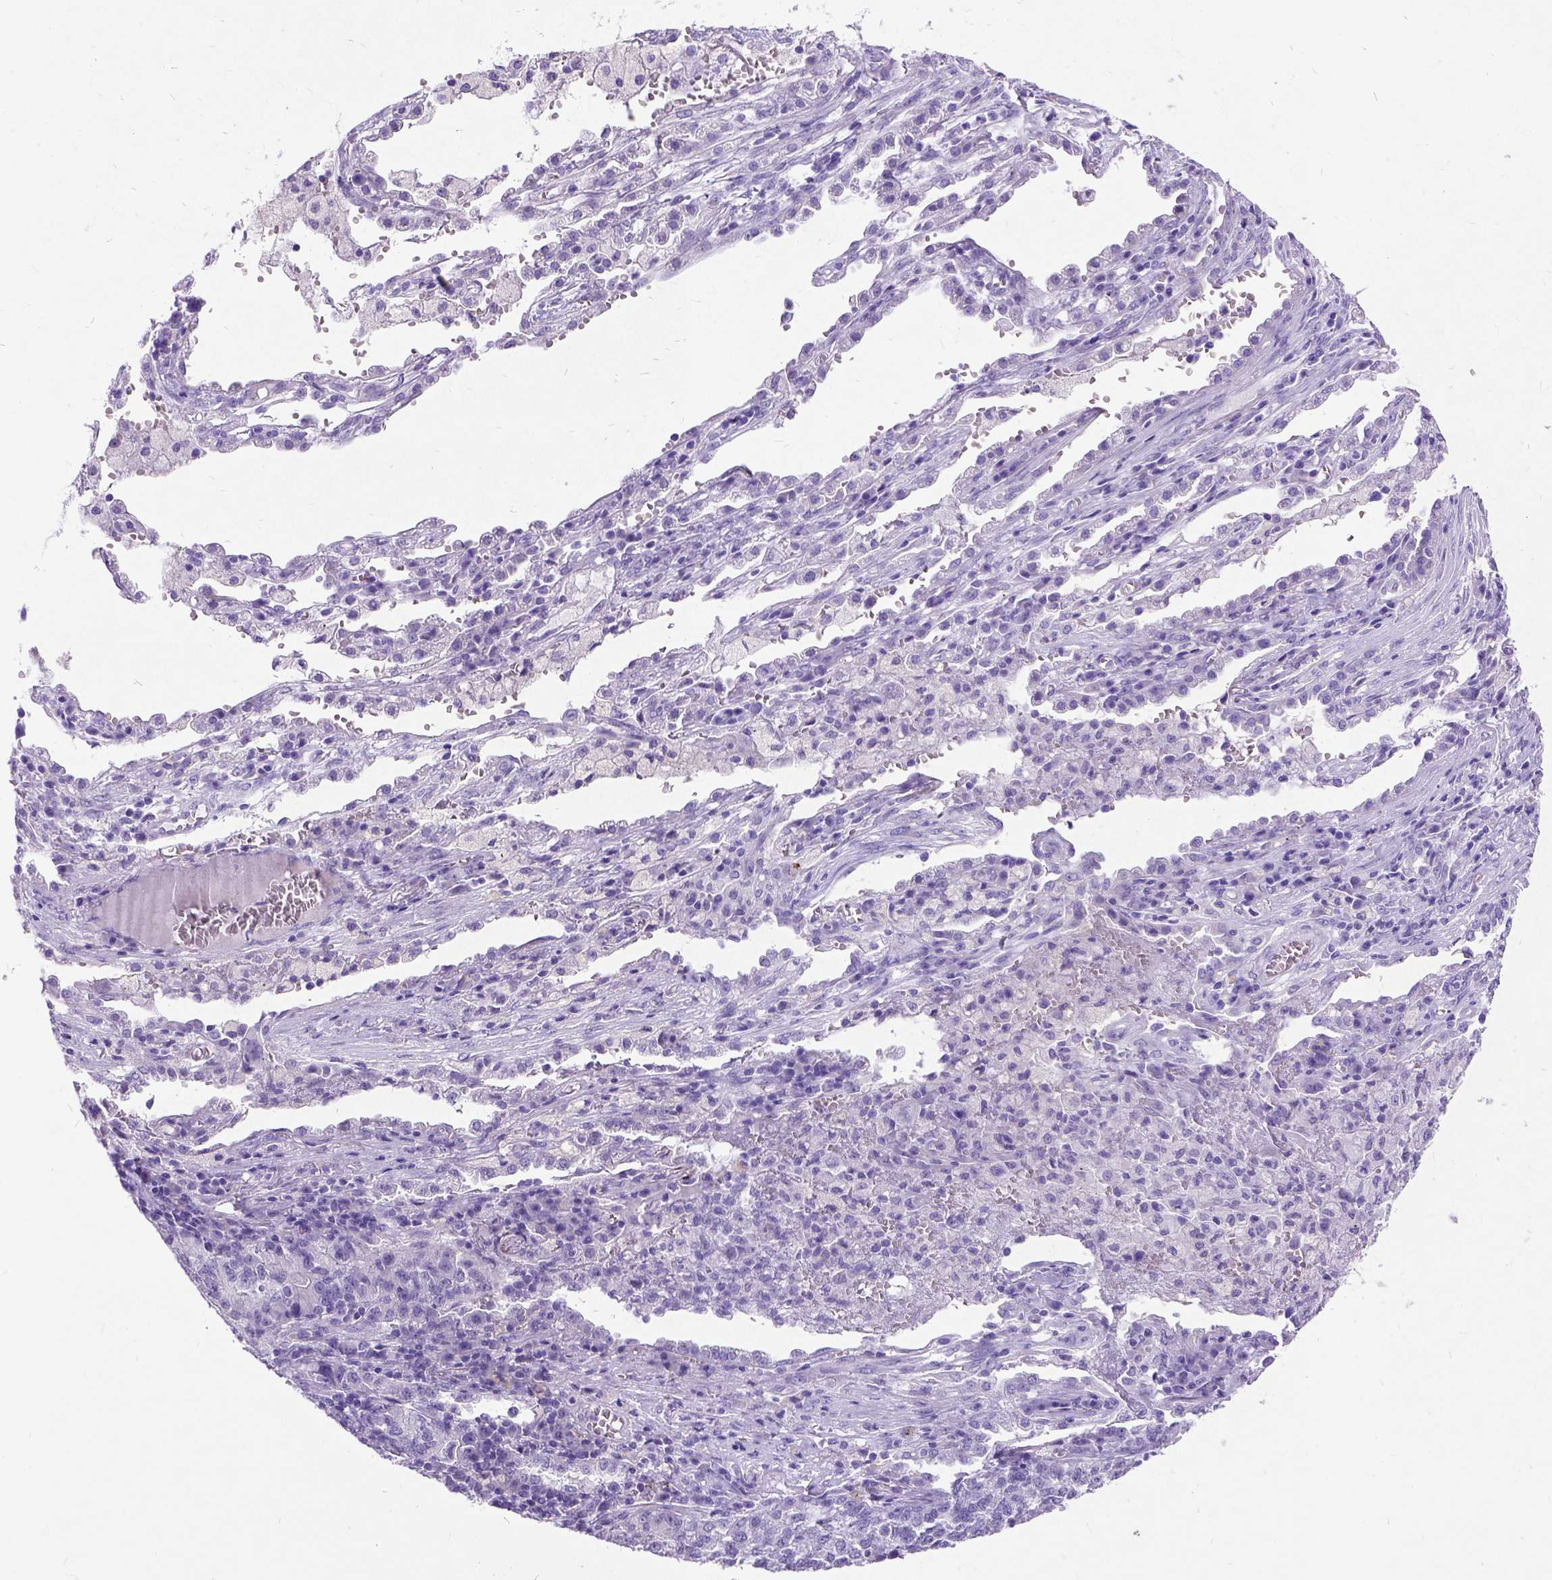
{"staining": {"intensity": "negative", "quantity": "none", "location": "none"}, "tissue": "lung cancer", "cell_type": "Tumor cells", "image_type": "cancer", "snomed": [{"axis": "morphology", "description": "Adenocarcinoma, NOS"}, {"axis": "topography", "description": "Lung"}], "caption": "A high-resolution histopathology image shows immunohistochemistry staining of lung cancer (adenocarcinoma), which exhibits no significant staining in tumor cells. (DAB (3,3'-diaminobenzidine) immunohistochemistry (IHC) visualized using brightfield microscopy, high magnification).", "gene": "NEUROD4", "patient": {"sex": "male", "age": 57}}